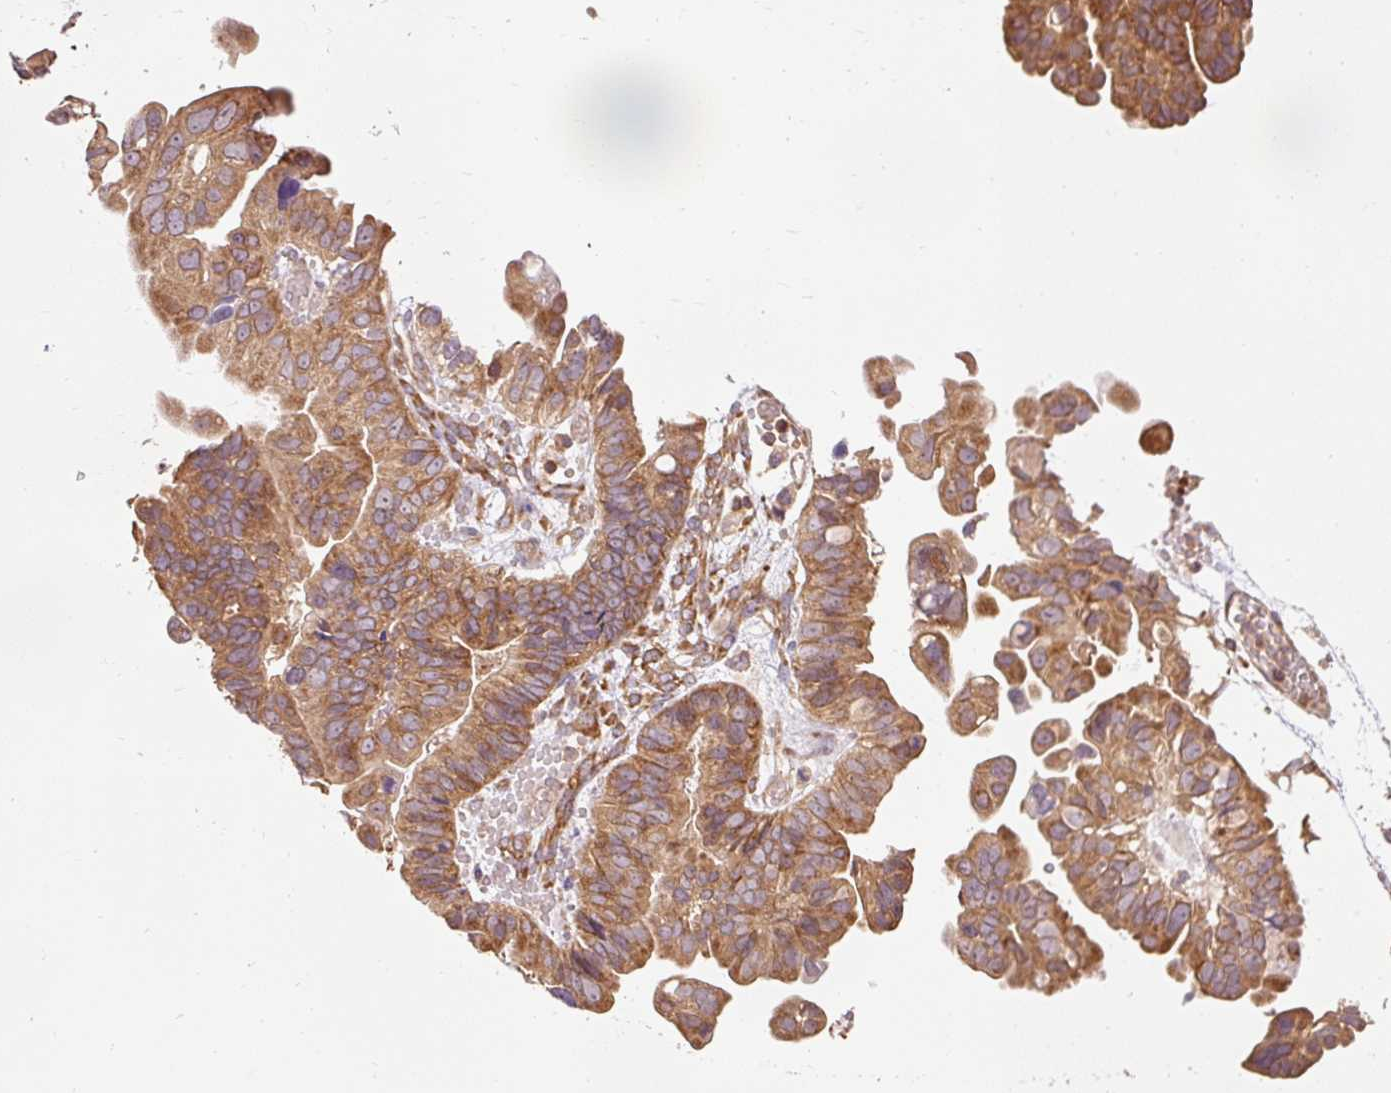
{"staining": {"intensity": "moderate", "quantity": ">75%", "location": "cytoplasmic/membranous"}, "tissue": "ovarian cancer", "cell_type": "Tumor cells", "image_type": "cancer", "snomed": [{"axis": "morphology", "description": "Cystadenocarcinoma, serous, NOS"}, {"axis": "topography", "description": "Ovary"}], "caption": "This image displays immunohistochemistry staining of ovarian cancer, with medium moderate cytoplasmic/membranous expression in approximately >75% of tumor cells.", "gene": "PDAP1", "patient": {"sex": "female", "age": 56}}